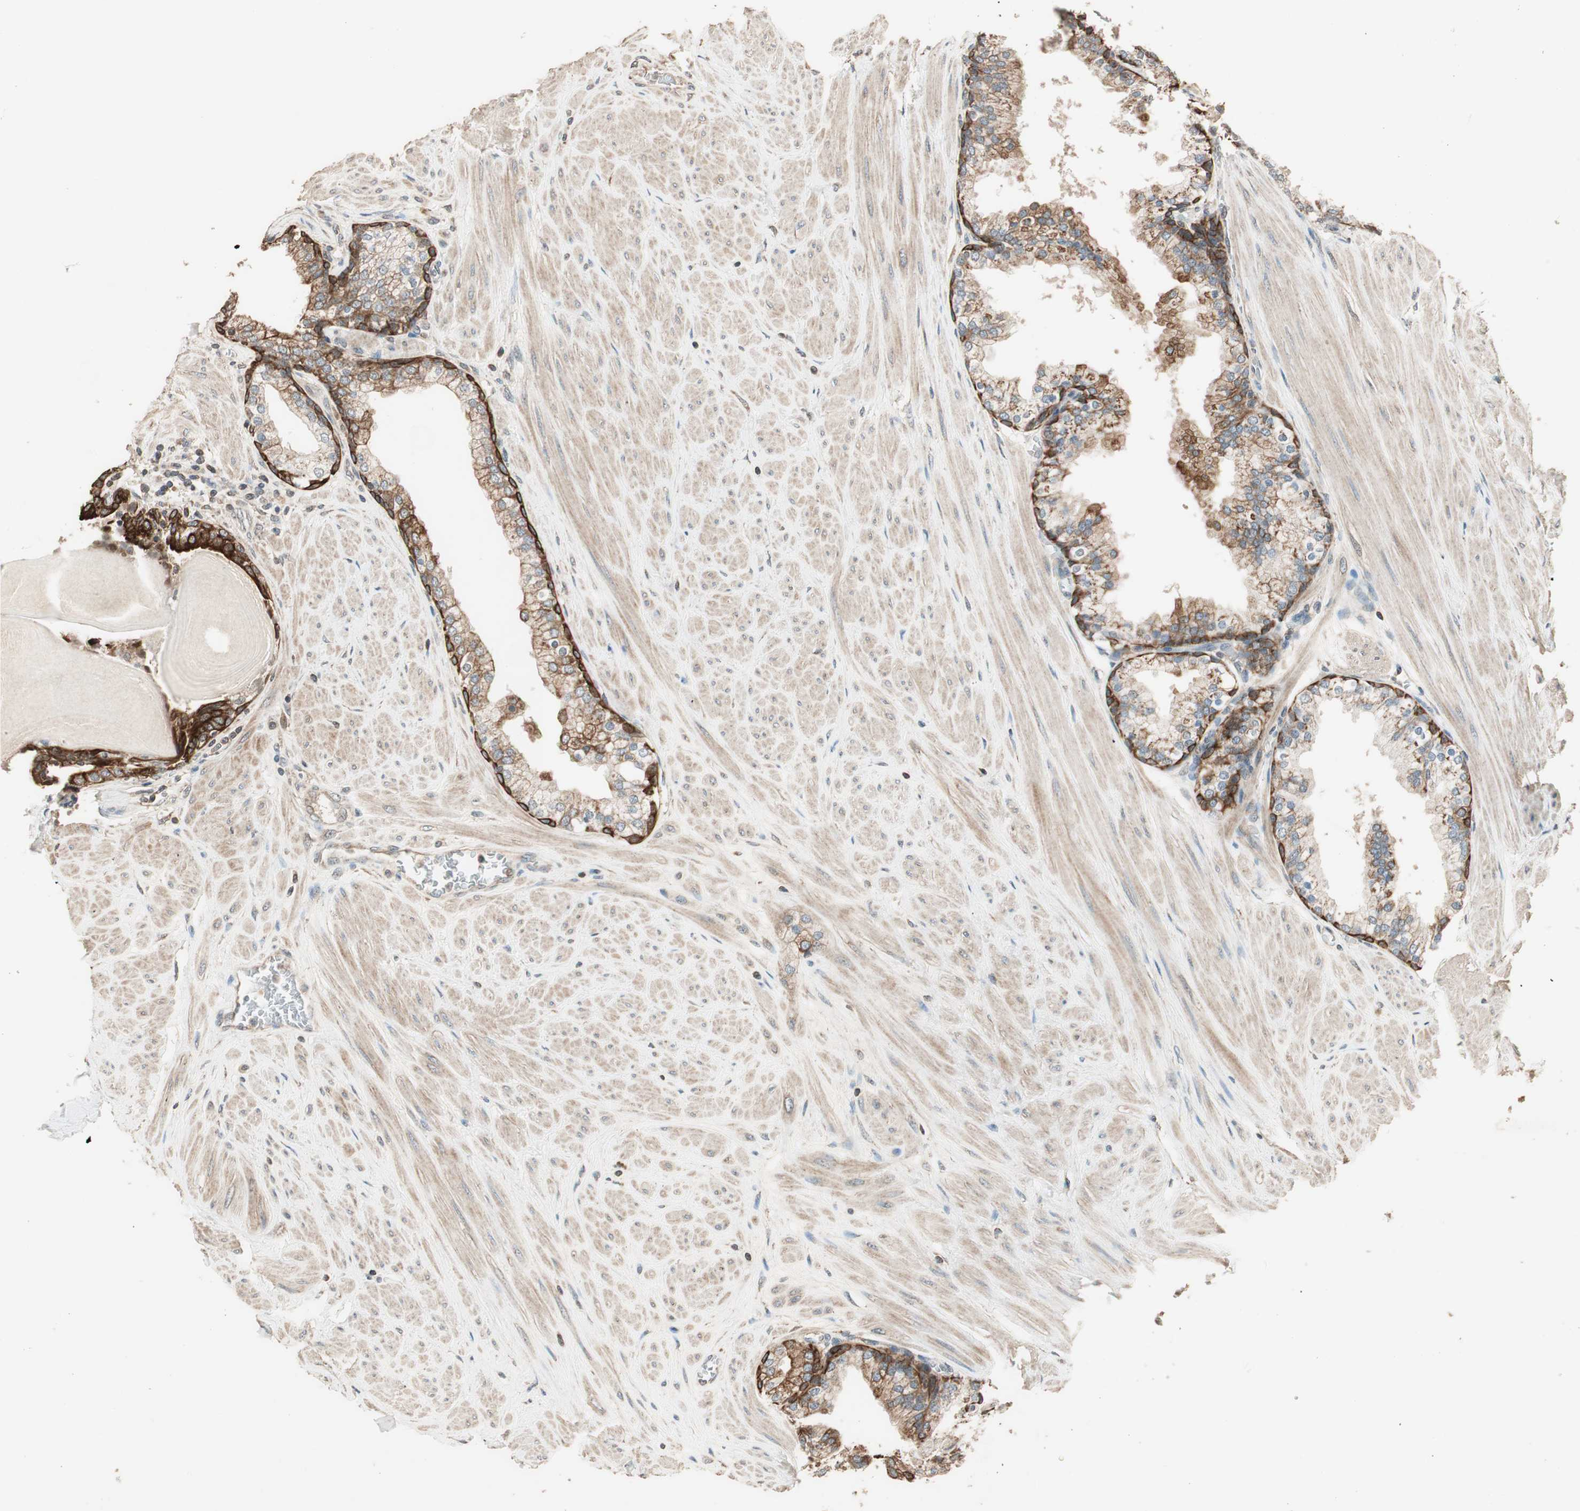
{"staining": {"intensity": "moderate", "quantity": "25%-75%", "location": "cytoplasmic/membranous"}, "tissue": "prostate", "cell_type": "Glandular cells", "image_type": "normal", "snomed": [{"axis": "morphology", "description": "Normal tissue, NOS"}, {"axis": "topography", "description": "Prostate"}], "caption": "Brown immunohistochemical staining in unremarkable human prostate displays moderate cytoplasmic/membranous positivity in about 25%-75% of glandular cells.", "gene": "TRIM21", "patient": {"sex": "male", "age": 51}}